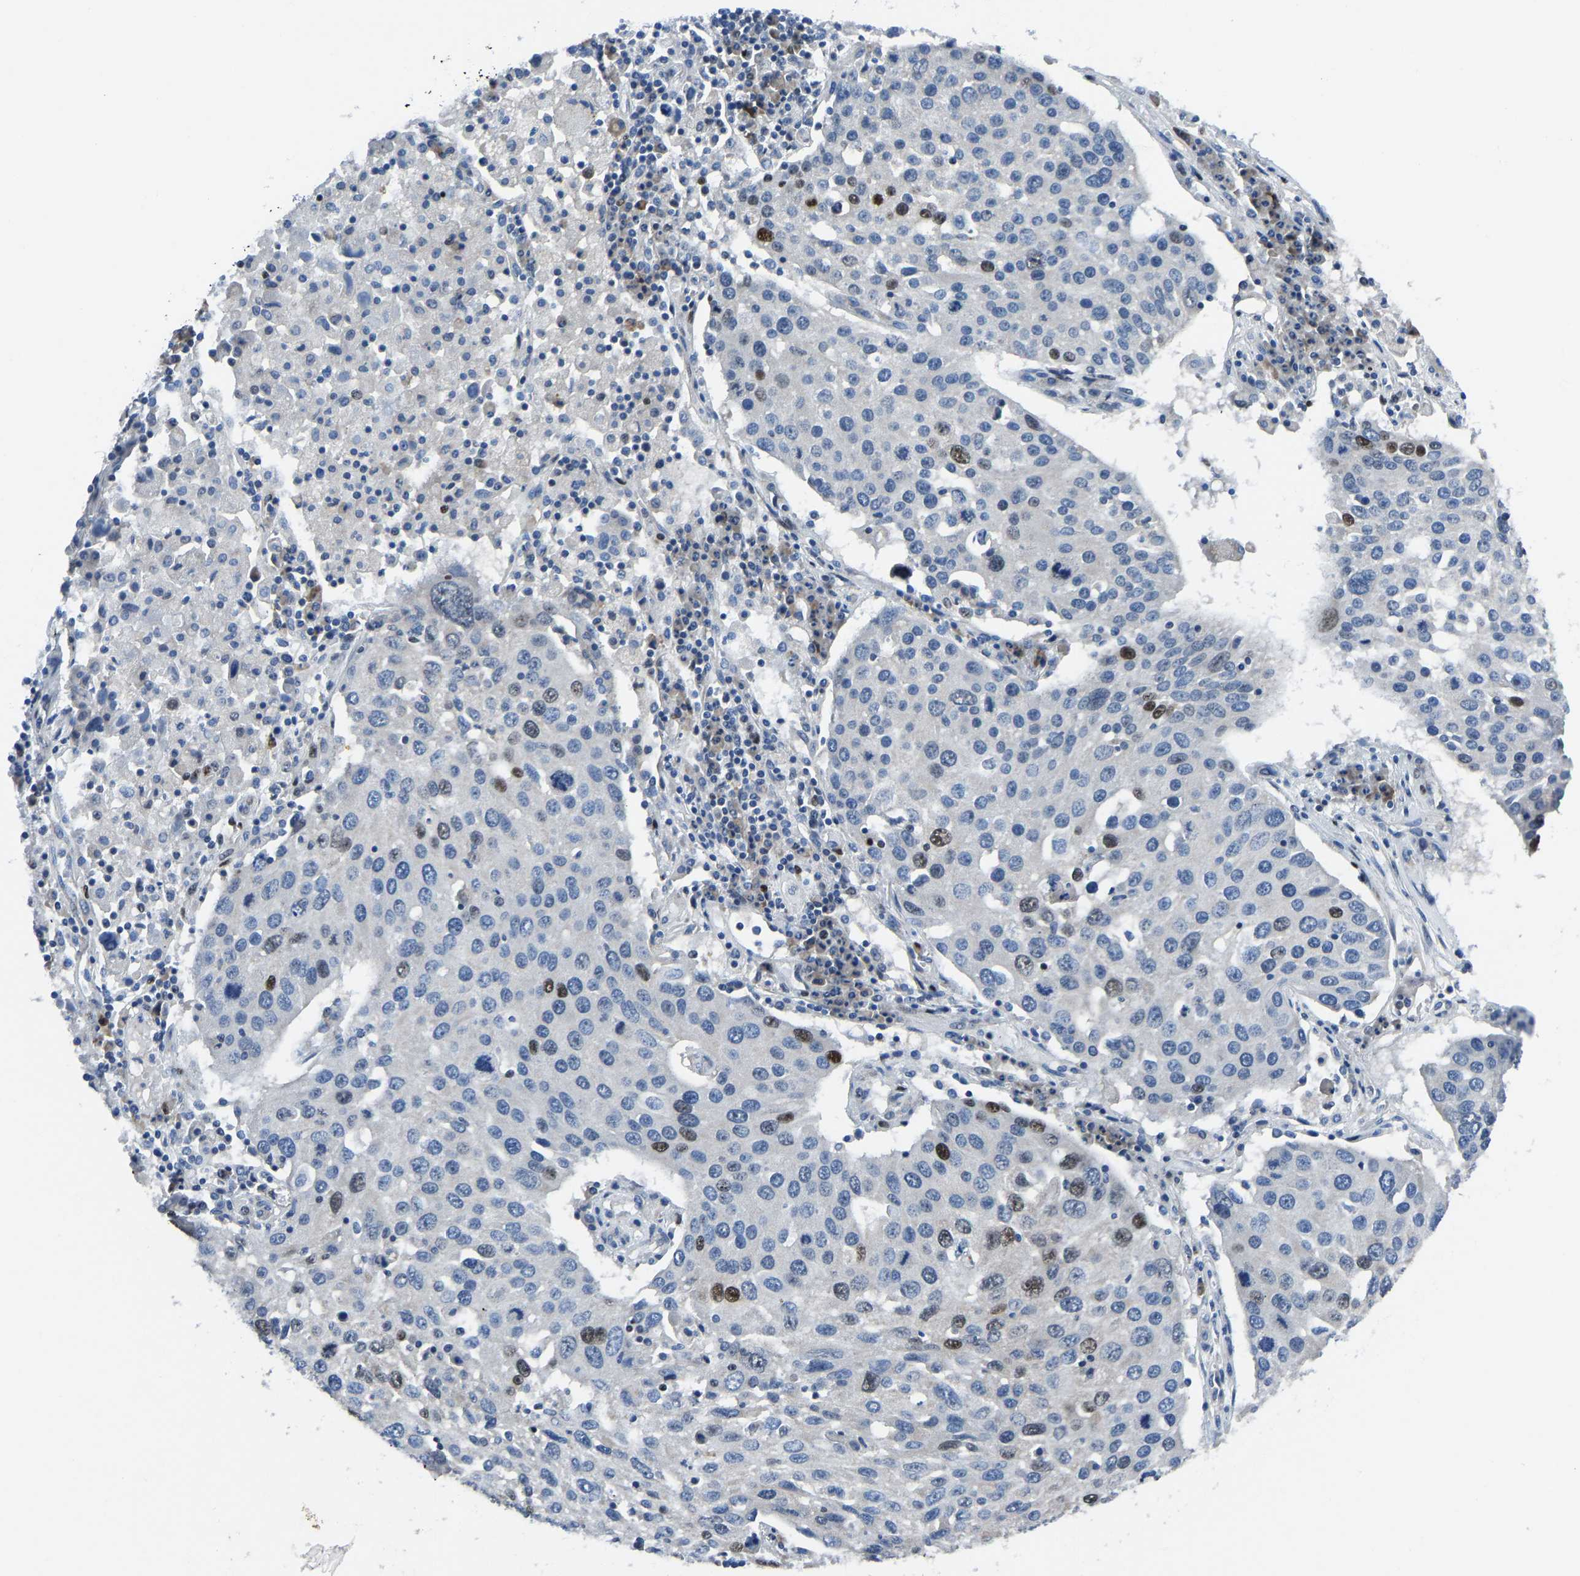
{"staining": {"intensity": "moderate", "quantity": "<25%", "location": "nuclear"}, "tissue": "lung cancer", "cell_type": "Tumor cells", "image_type": "cancer", "snomed": [{"axis": "morphology", "description": "Squamous cell carcinoma, NOS"}, {"axis": "topography", "description": "Lung"}], "caption": "An IHC photomicrograph of neoplastic tissue is shown. Protein staining in brown labels moderate nuclear positivity in lung squamous cell carcinoma within tumor cells. Nuclei are stained in blue.", "gene": "EGR1", "patient": {"sex": "male", "age": 65}}